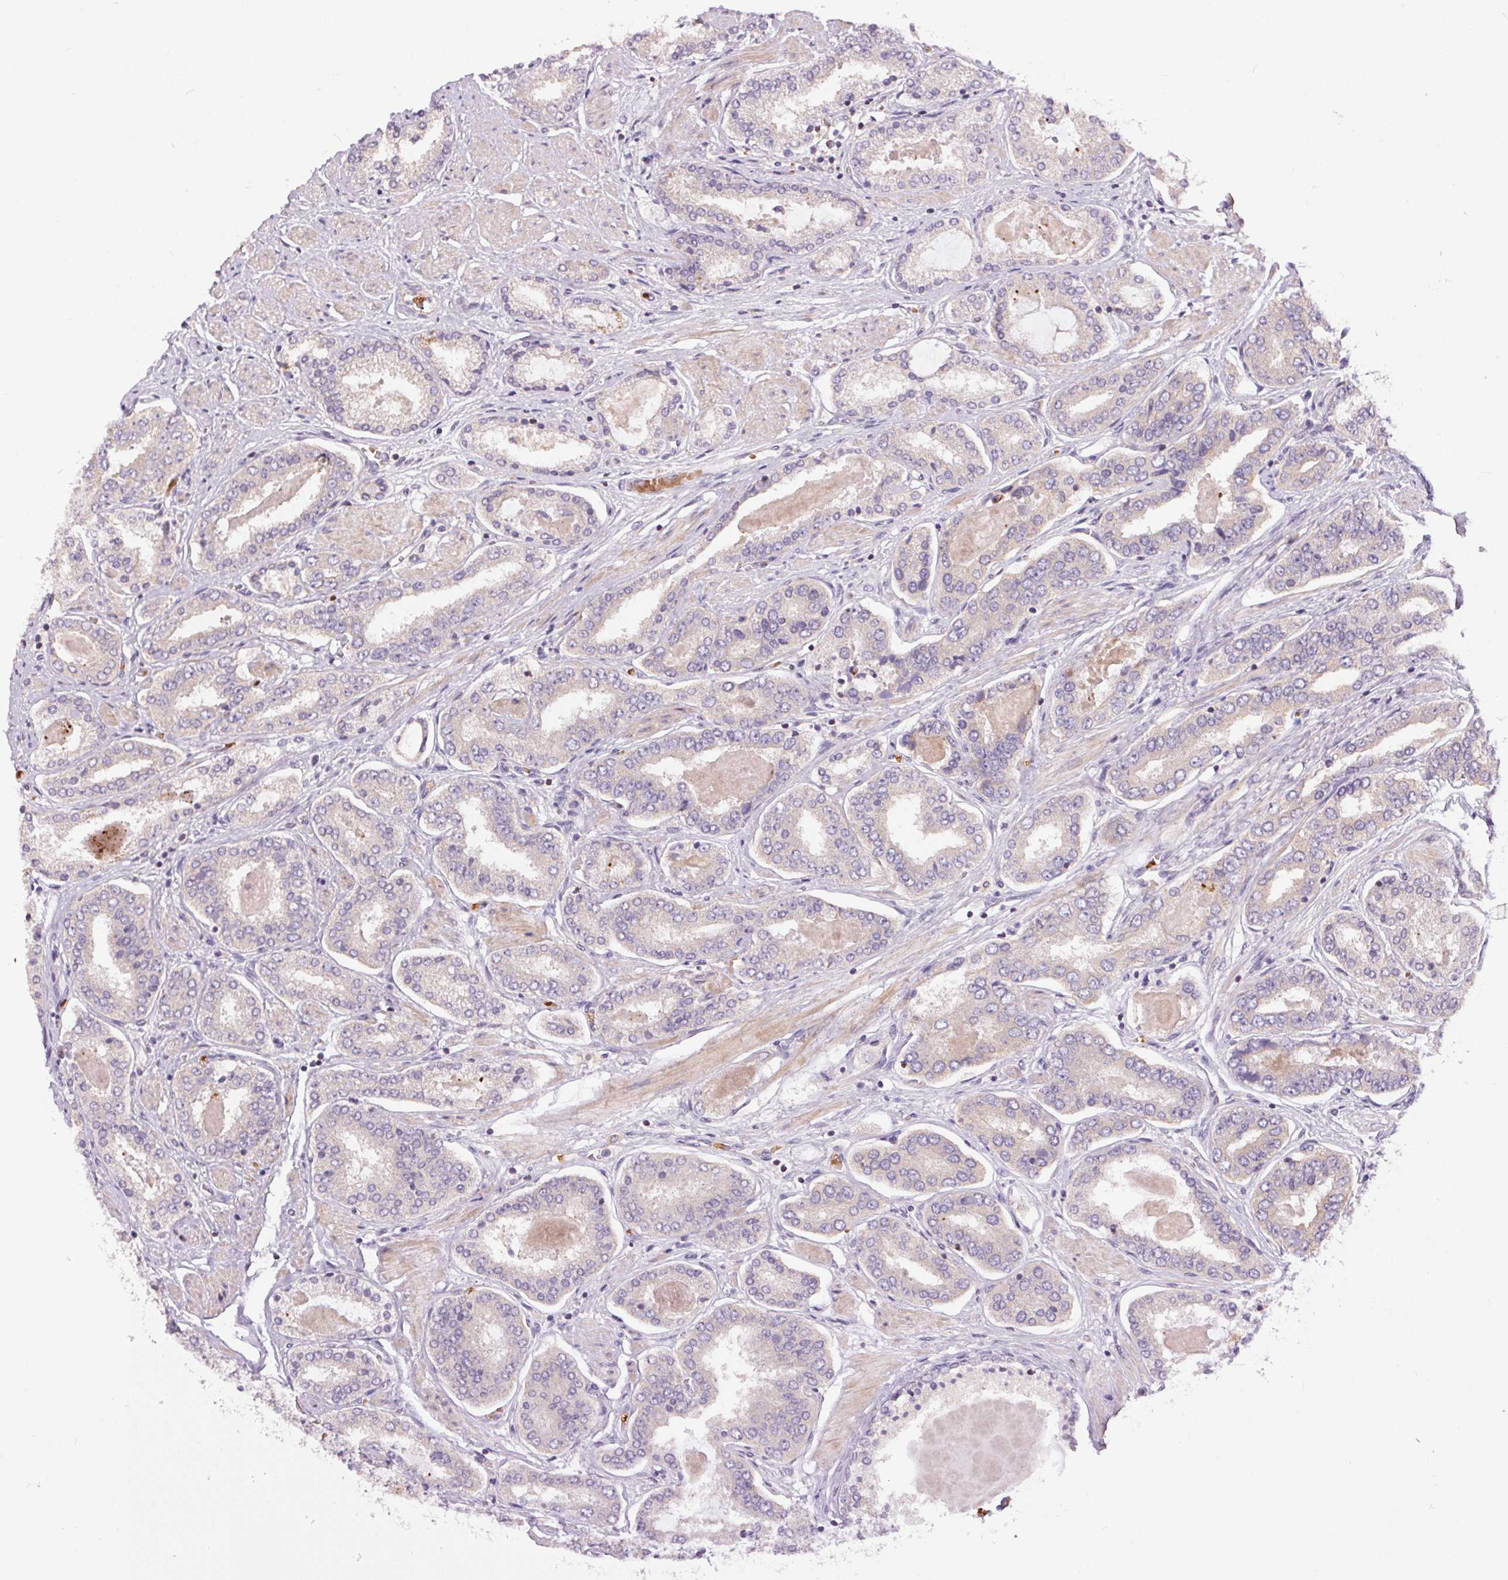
{"staining": {"intensity": "weak", "quantity": "<25%", "location": "cytoplasmic/membranous"}, "tissue": "prostate cancer", "cell_type": "Tumor cells", "image_type": "cancer", "snomed": [{"axis": "morphology", "description": "Adenocarcinoma, High grade"}, {"axis": "topography", "description": "Prostate"}], "caption": "DAB (3,3'-diaminobenzidine) immunohistochemical staining of human prostate cancer shows no significant expression in tumor cells.", "gene": "UNC13B", "patient": {"sex": "male", "age": 63}}